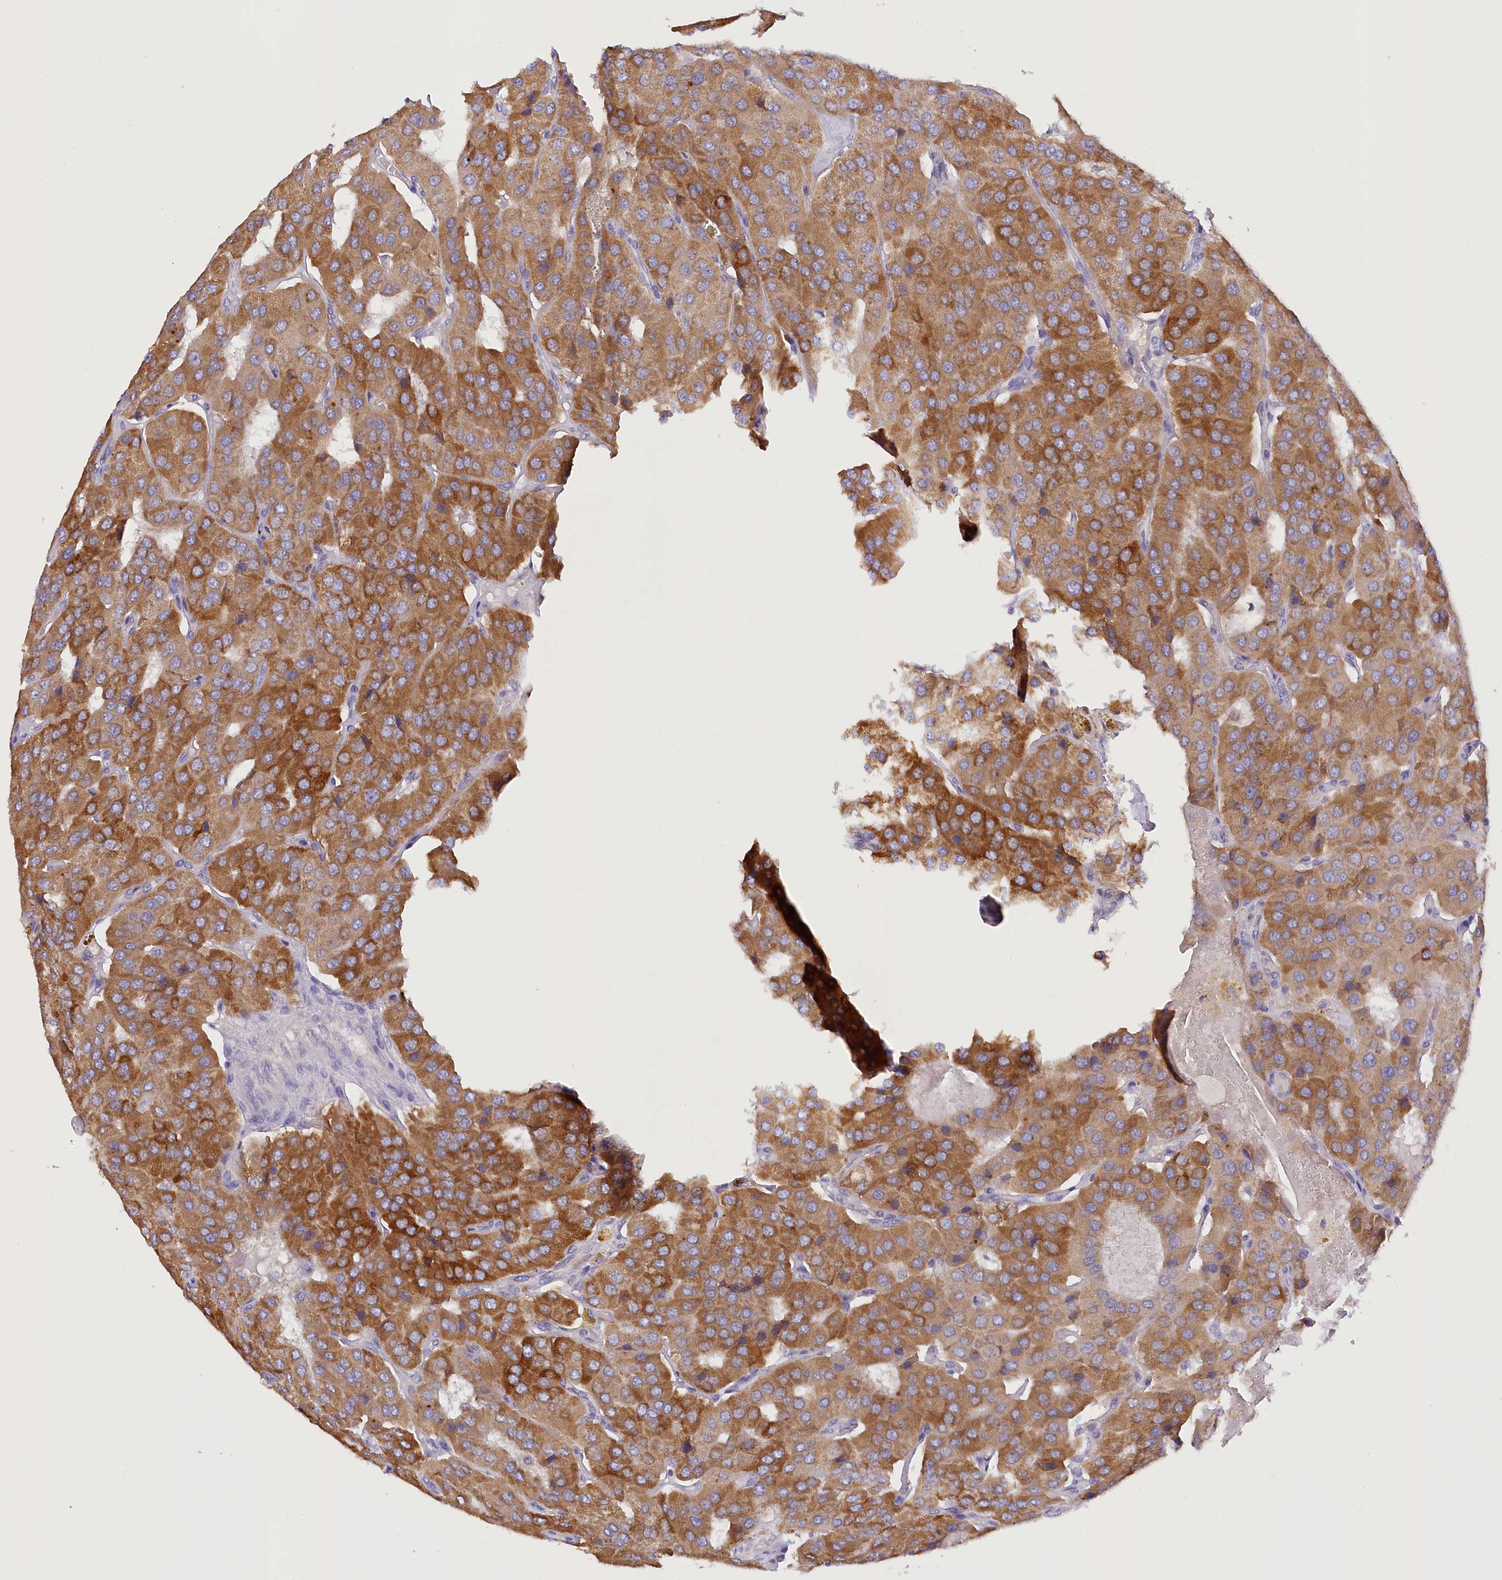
{"staining": {"intensity": "moderate", "quantity": ">75%", "location": "cytoplasmic/membranous"}, "tissue": "parathyroid gland", "cell_type": "Glandular cells", "image_type": "normal", "snomed": [{"axis": "morphology", "description": "Normal tissue, NOS"}, {"axis": "morphology", "description": "Adenoma, NOS"}, {"axis": "topography", "description": "Parathyroid gland"}], "caption": "This micrograph demonstrates immunohistochemistry staining of benign human parathyroid gland, with medium moderate cytoplasmic/membranous expression in about >75% of glandular cells.", "gene": "DCUN1D1", "patient": {"sex": "female", "age": 86}}